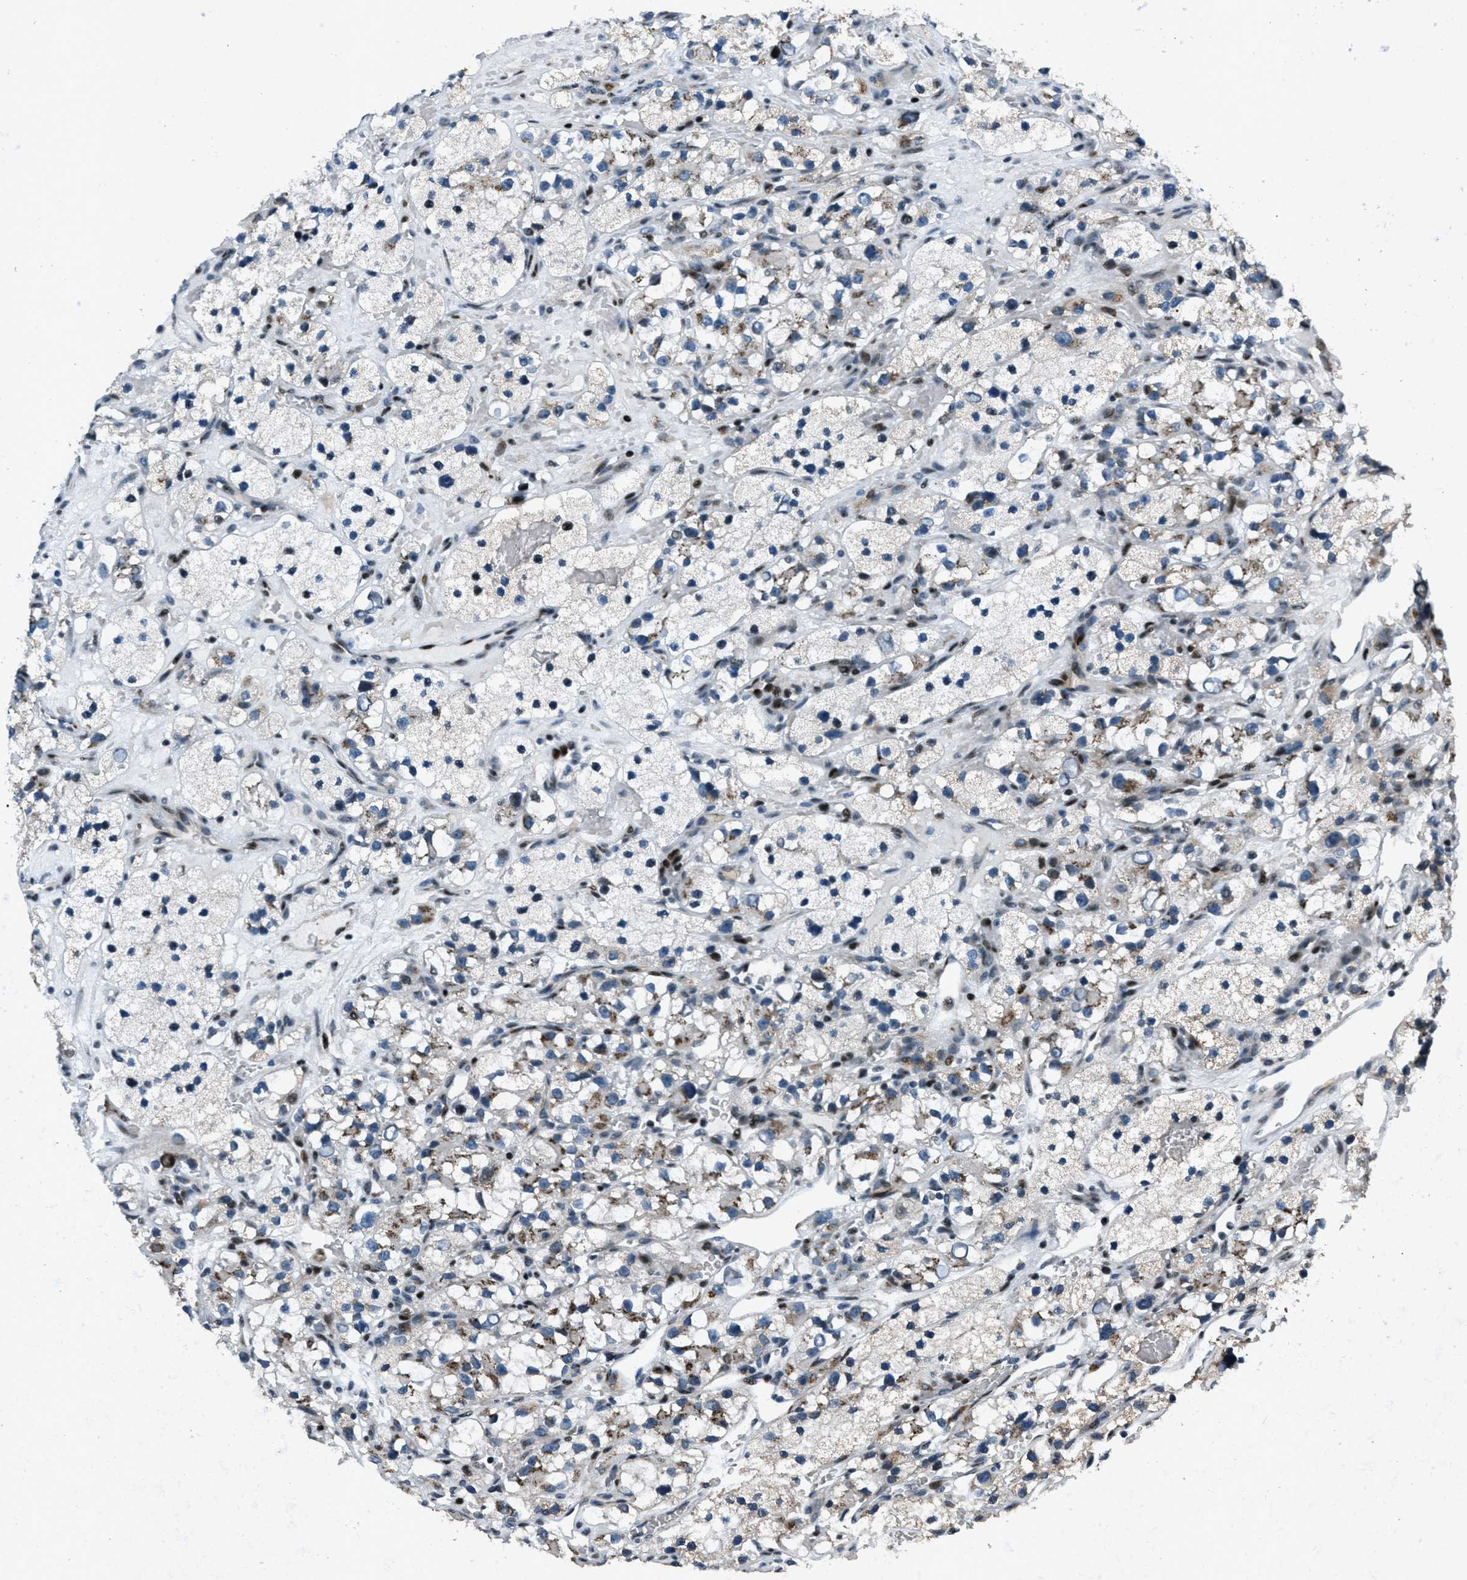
{"staining": {"intensity": "moderate", "quantity": "25%-75%", "location": "cytoplasmic/membranous"}, "tissue": "renal cancer", "cell_type": "Tumor cells", "image_type": "cancer", "snomed": [{"axis": "morphology", "description": "Adenocarcinoma, NOS"}, {"axis": "topography", "description": "Kidney"}], "caption": "Immunohistochemistry histopathology image of neoplastic tissue: adenocarcinoma (renal) stained using IHC displays medium levels of moderate protein expression localized specifically in the cytoplasmic/membranous of tumor cells, appearing as a cytoplasmic/membranous brown color.", "gene": "GPC6", "patient": {"sex": "female", "age": 57}}